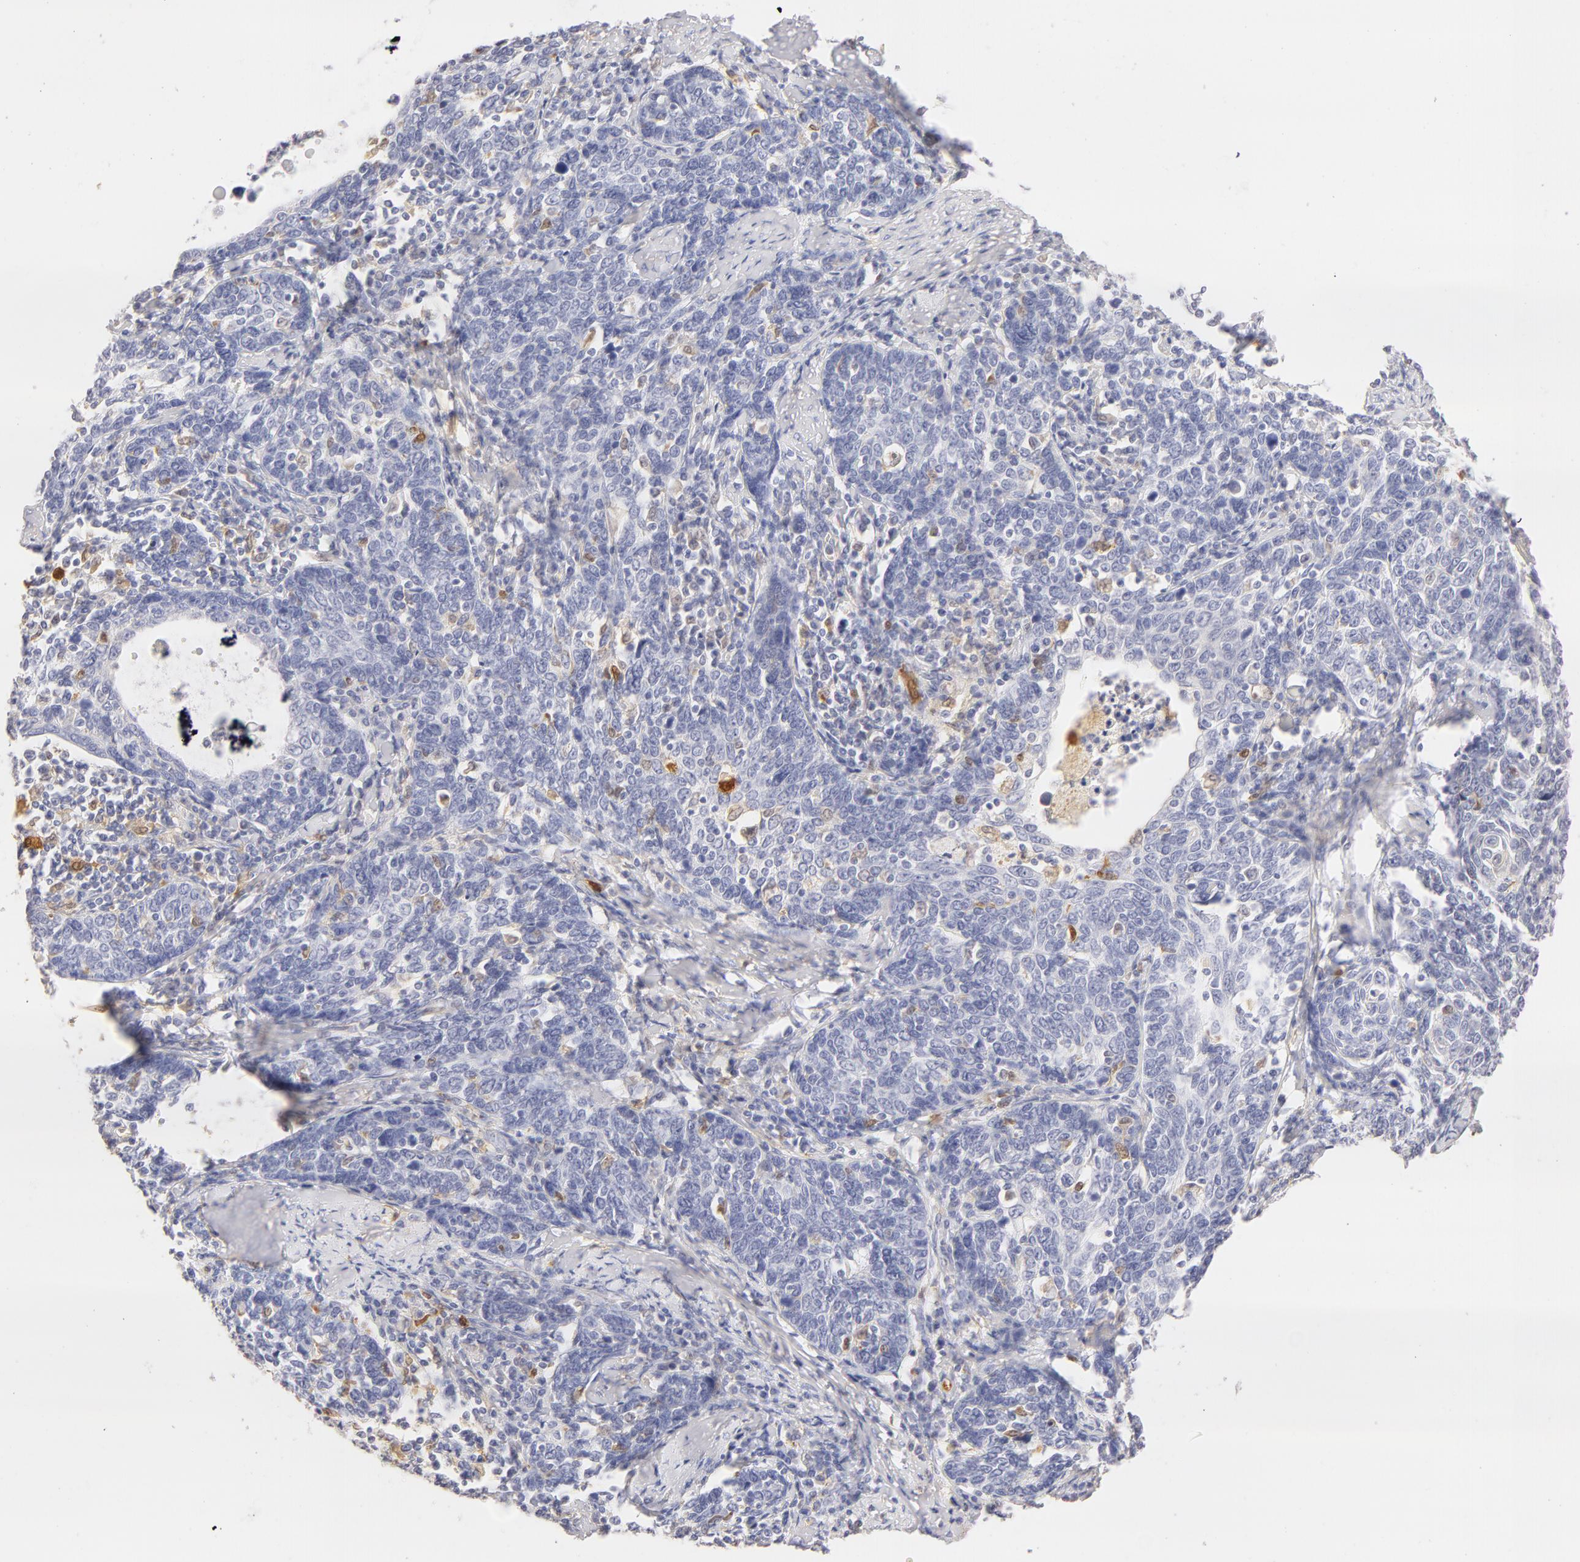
{"staining": {"intensity": "negative", "quantity": "none", "location": "none"}, "tissue": "cervical cancer", "cell_type": "Tumor cells", "image_type": "cancer", "snomed": [{"axis": "morphology", "description": "Squamous cell carcinoma, NOS"}, {"axis": "topography", "description": "Cervix"}], "caption": "Cervical squamous cell carcinoma stained for a protein using IHC displays no positivity tumor cells.", "gene": "CA2", "patient": {"sex": "female", "age": 41}}